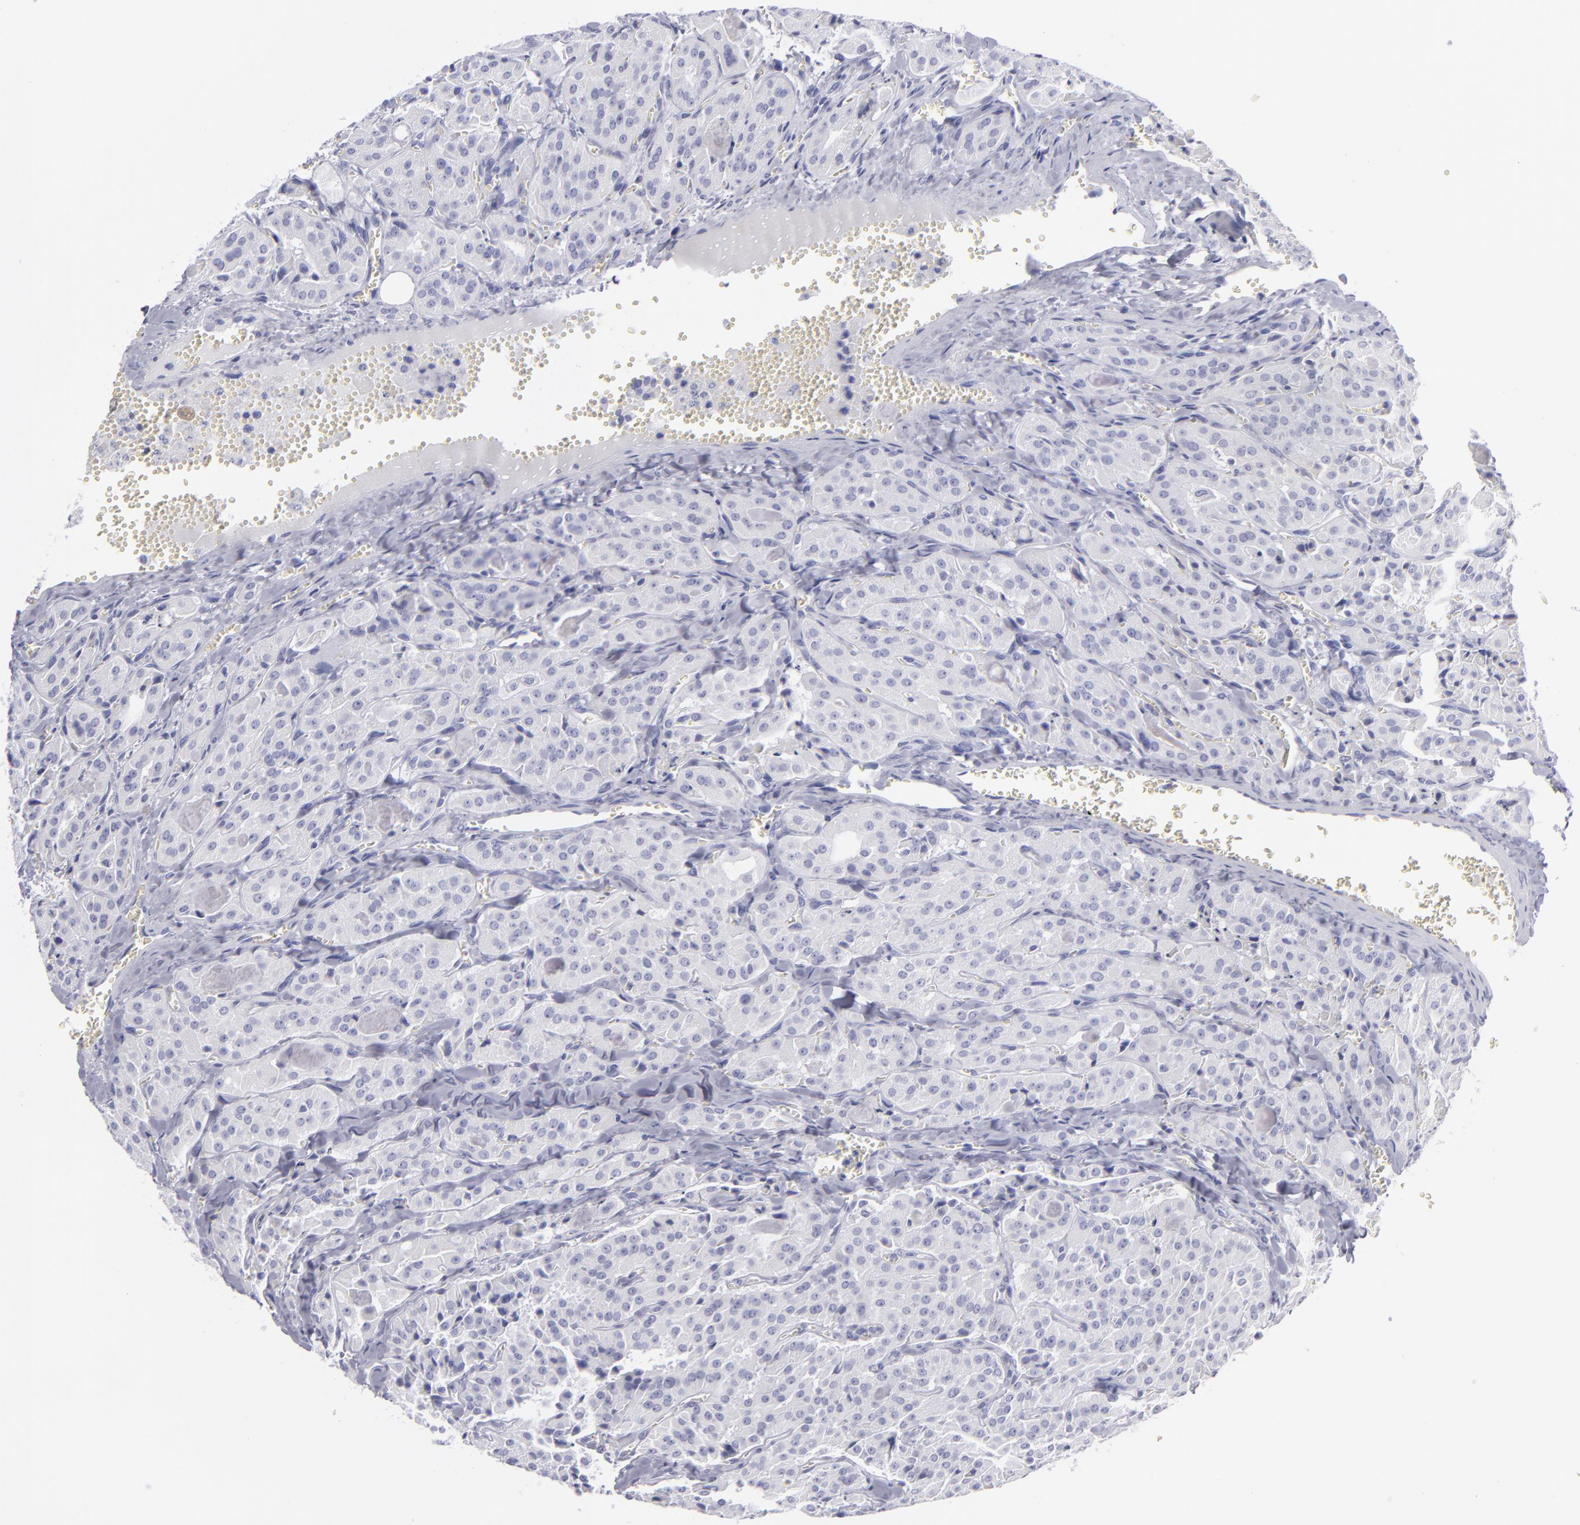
{"staining": {"intensity": "negative", "quantity": "none", "location": "none"}, "tissue": "thyroid cancer", "cell_type": "Tumor cells", "image_type": "cancer", "snomed": [{"axis": "morphology", "description": "Carcinoma, NOS"}, {"axis": "topography", "description": "Thyroid gland"}], "caption": "A high-resolution image shows immunohistochemistry staining of thyroid cancer, which shows no significant expression in tumor cells.", "gene": "VIL1", "patient": {"sex": "male", "age": 76}}